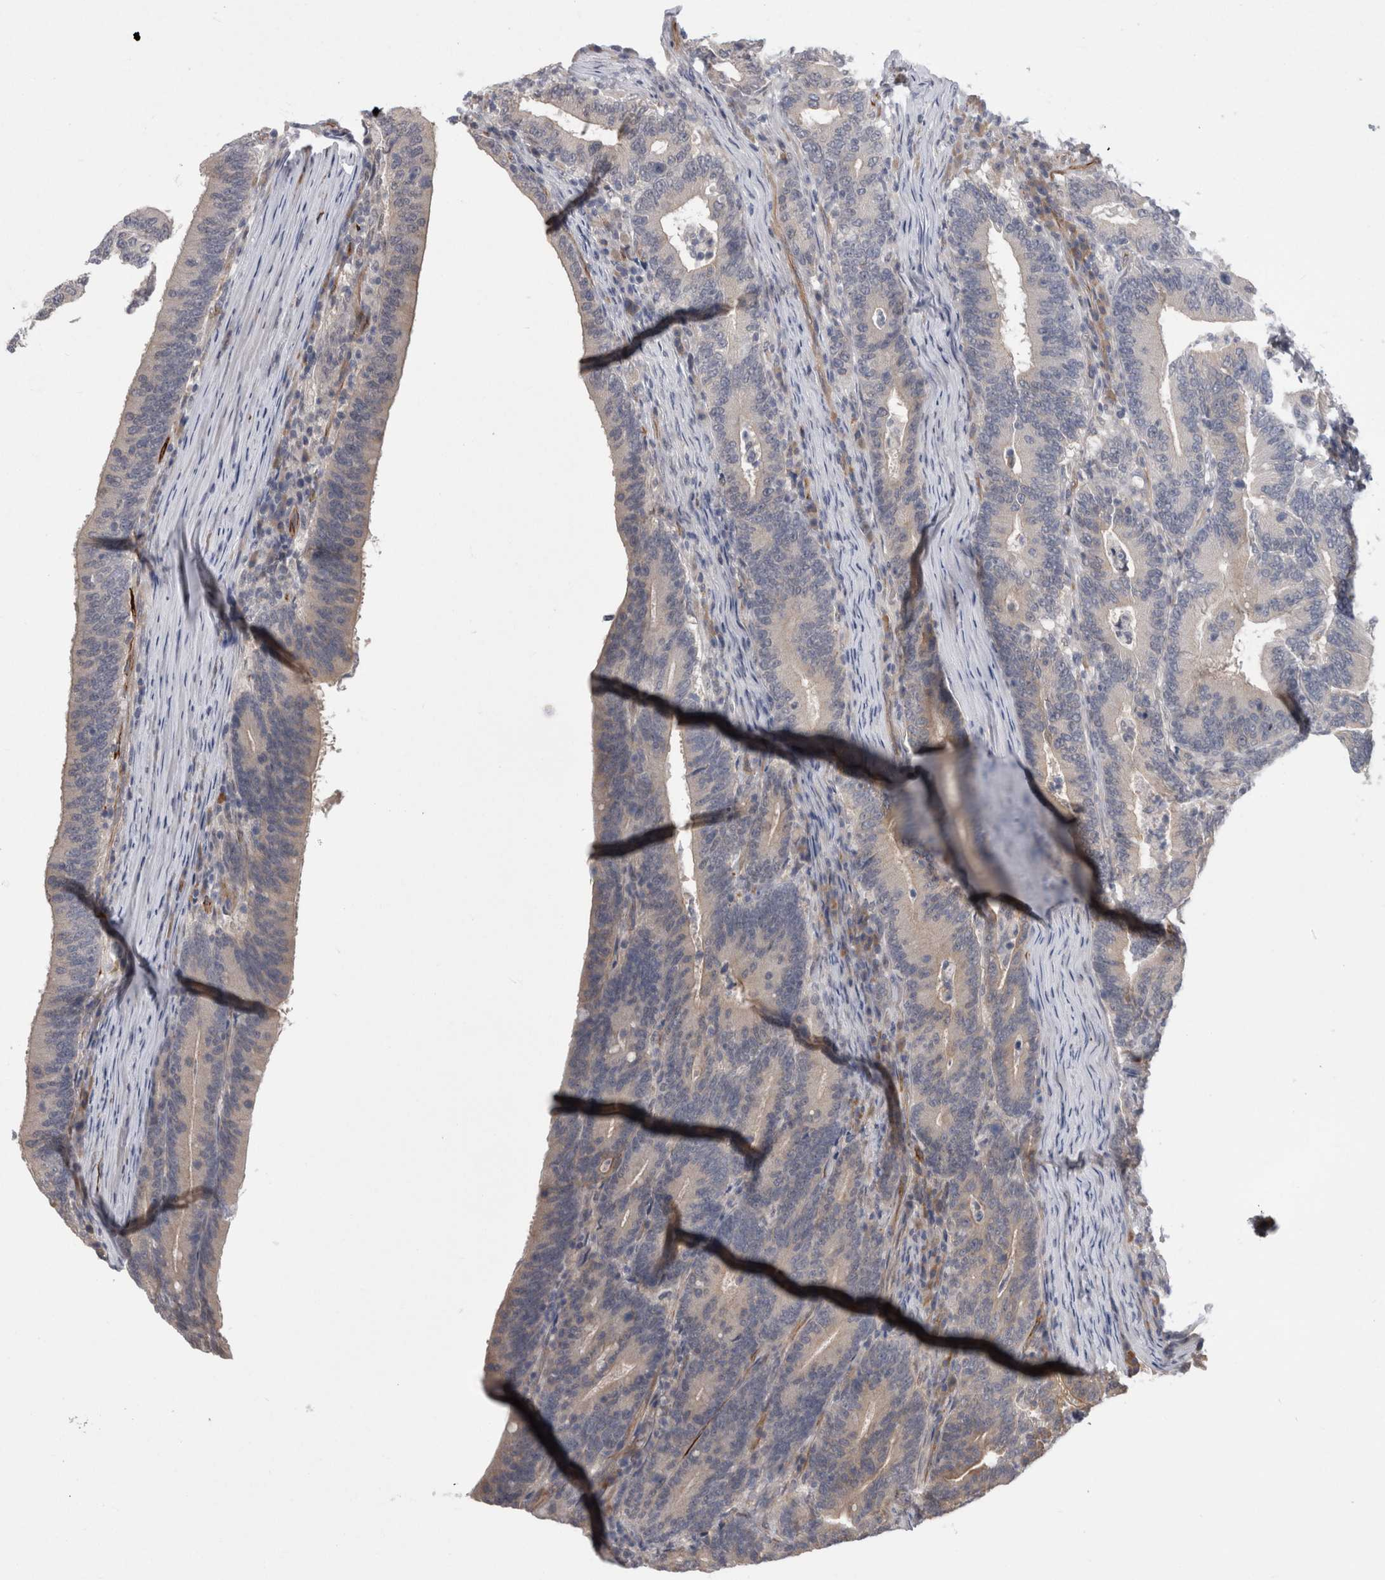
{"staining": {"intensity": "negative", "quantity": "none", "location": "none"}, "tissue": "colorectal cancer", "cell_type": "Tumor cells", "image_type": "cancer", "snomed": [{"axis": "morphology", "description": "Adenocarcinoma, NOS"}, {"axis": "topography", "description": "Colon"}], "caption": "Immunohistochemistry (IHC) of colorectal cancer (adenocarcinoma) reveals no positivity in tumor cells. (Immunohistochemistry (IHC), brightfield microscopy, high magnification).", "gene": "FAM83H", "patient": {"sex": "female", "age": 66}}